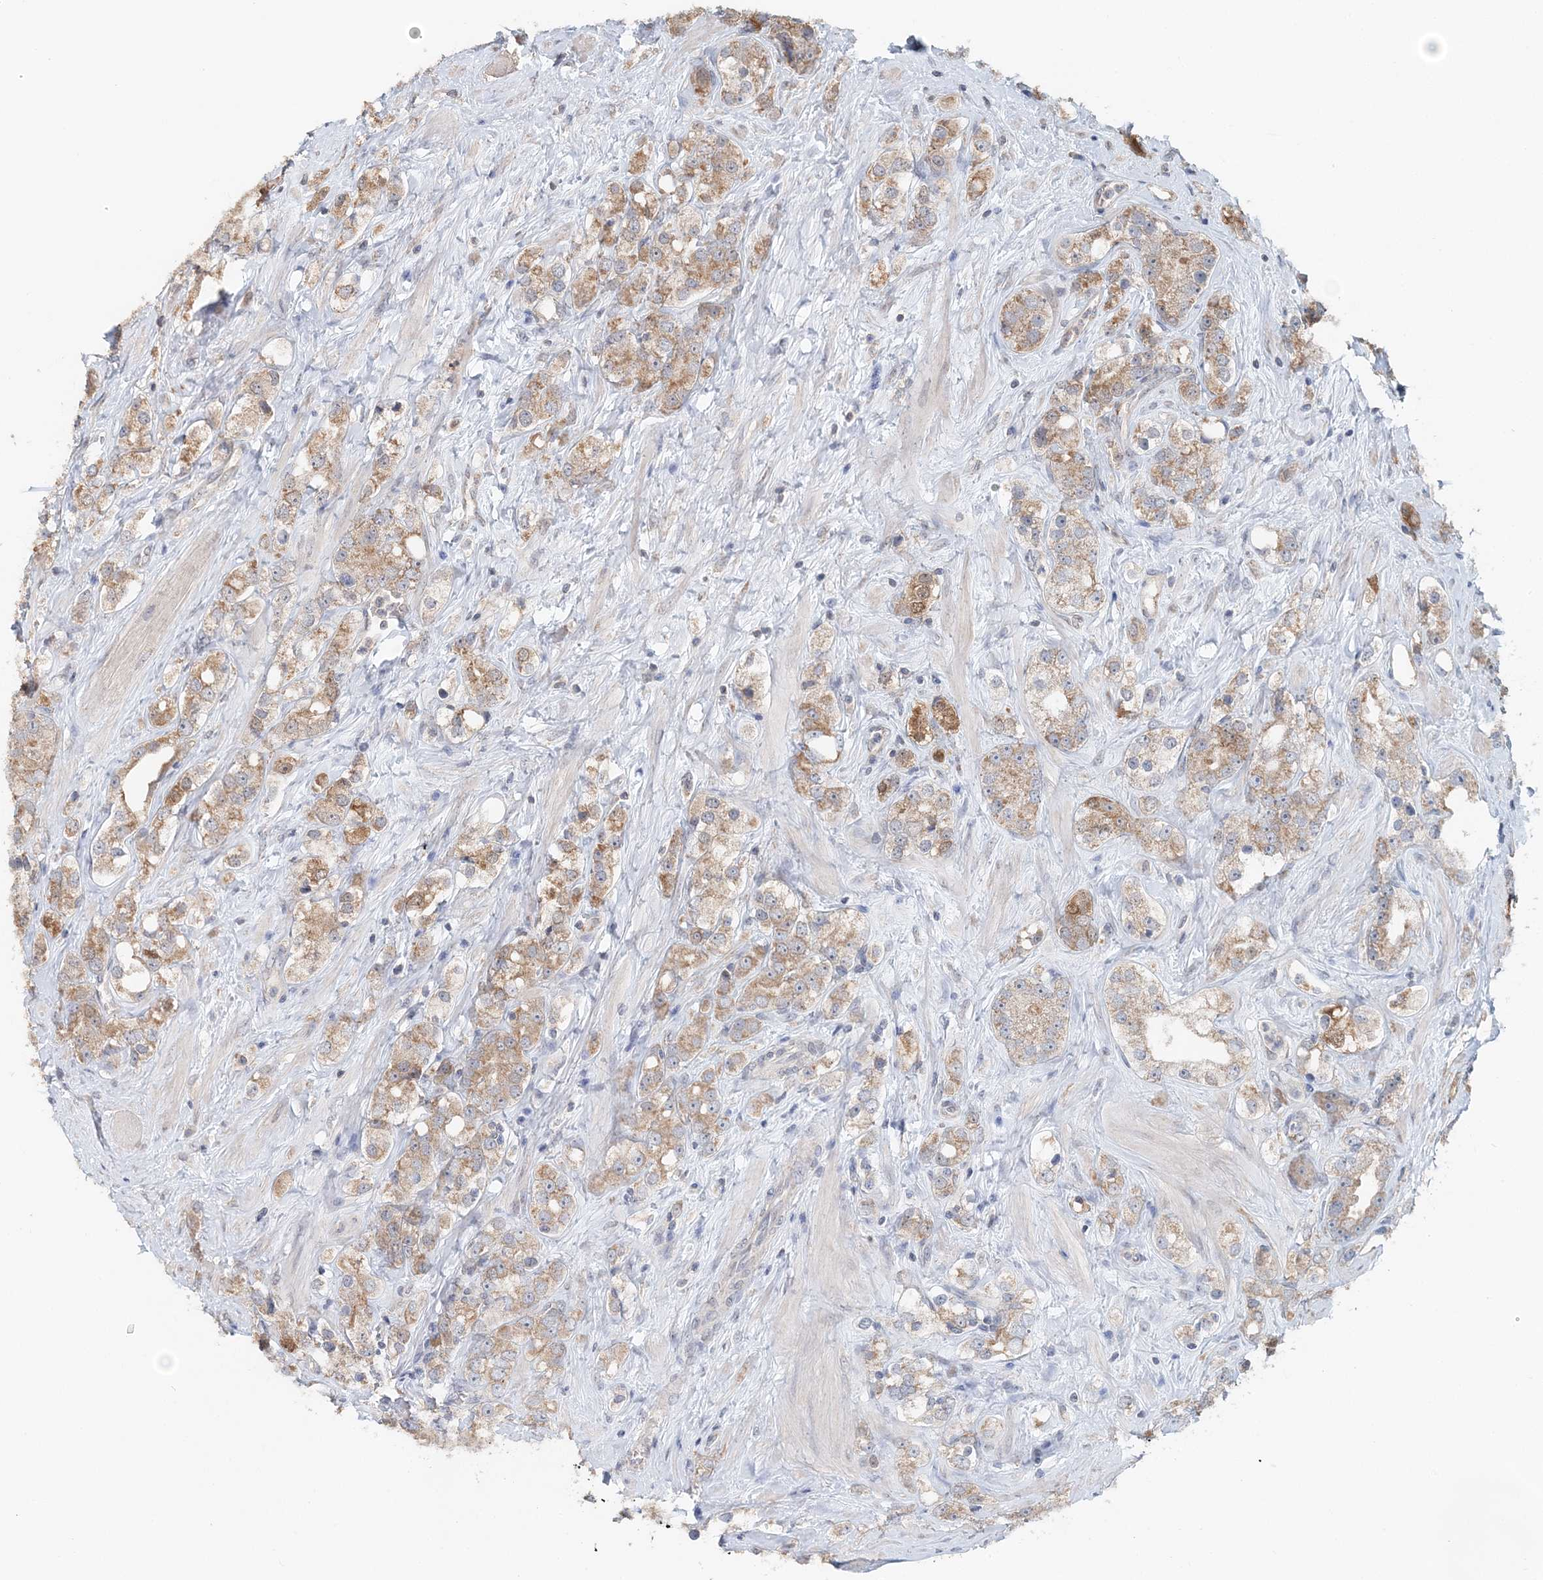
{"staining": {"intensity": "moderate", "quantity": ">75%", "location": "cytoplasmic/membranous"}, "tissue": "prostate cancer", "cell_type": "Tumor cells", "image_type": "cancer", "snomed": [{"axis": "morphology", "description": "Adenocarcinoma, NOS"}, {"axis": "topography", "description": "Prostate"}], "caption": "The histopathology image reveals immunohistochemical staining of prostate adenocarcinoma. There is moderate cytoplasmic/membranous positivity is seen in approximately >75% of tumor cells. The protein is shown in brown color, while the nuclei are stained blue.", "gene": "FBXO38", "patient": {"sex": "male", "age": 79}}